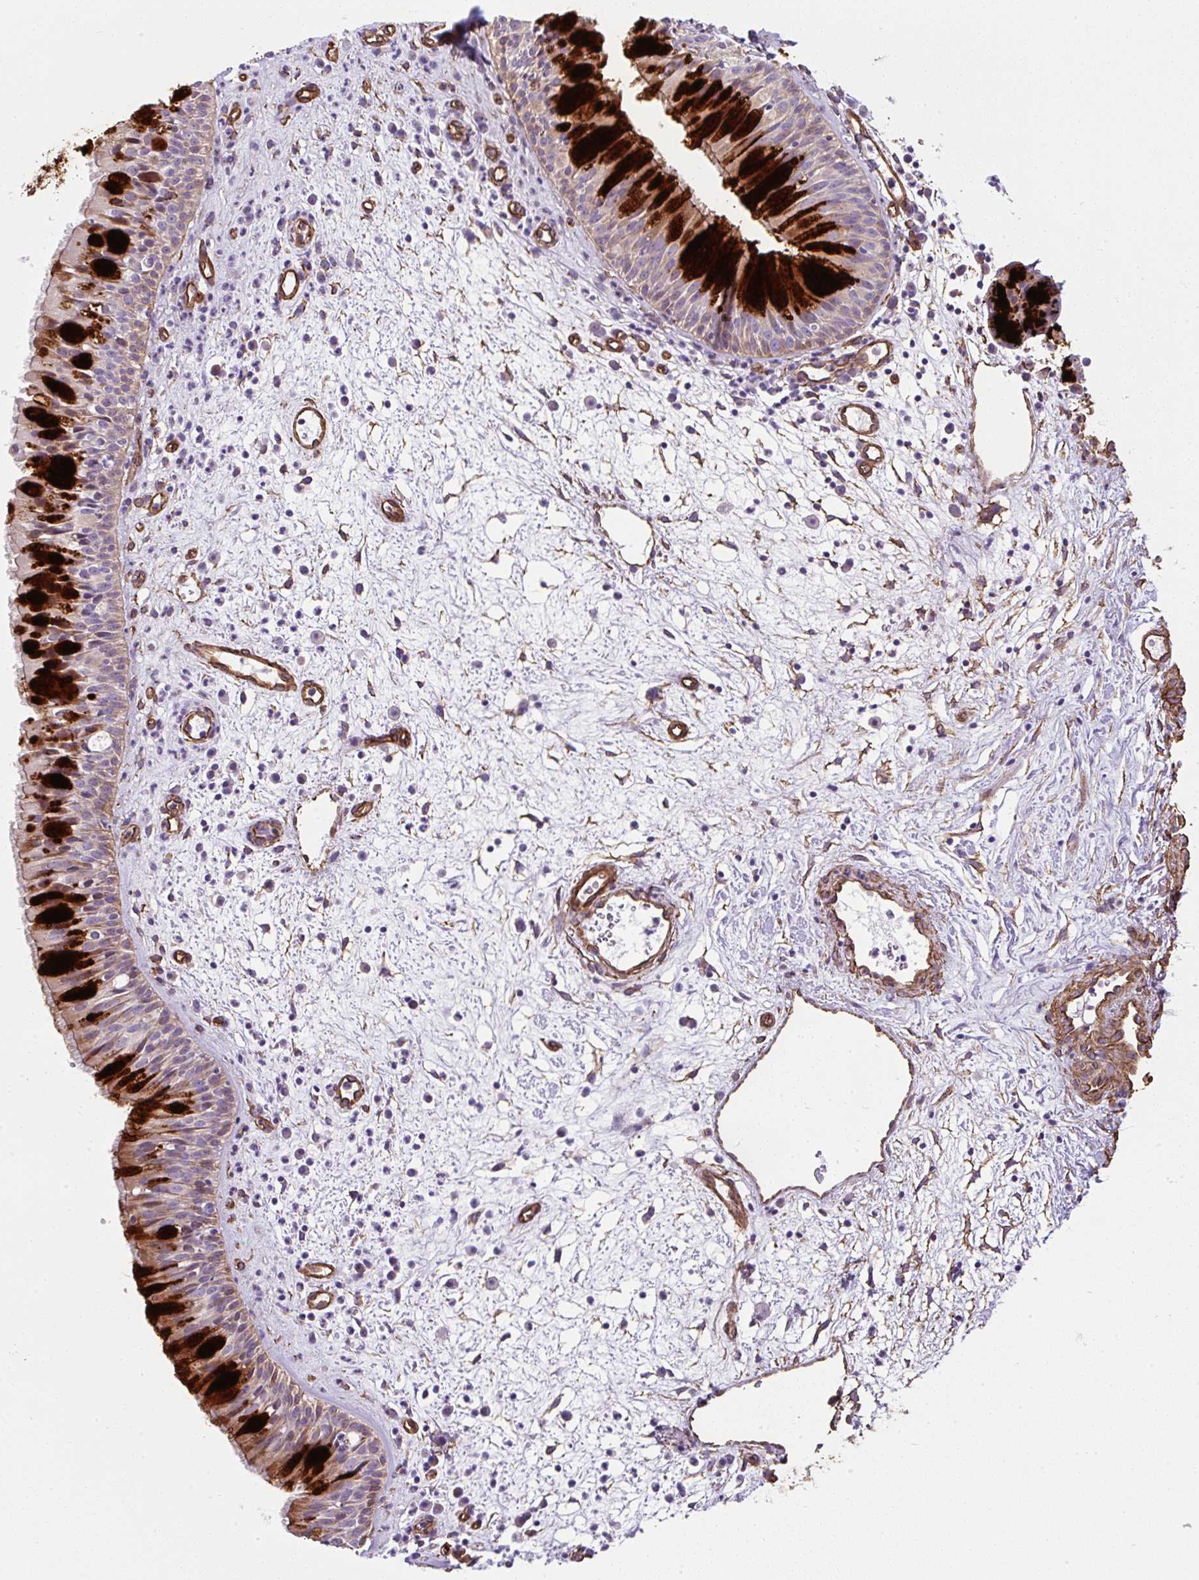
{"staining": {"intensity": "strong", "quantity": "25%-75%", "location": "cytoplasmic/membranous"}, "tissue": "nasopharynx", "cell_type": "Respiratory epithelial cells", "image_type": "normal", "snomed": [{"axis": "morphology", "description": "Normal tissue, NOS"}, {"axis": "topography", "description": "Nasopharynx"}], "caption": "Respiratory epithelial cells exhibit high levels of strong cytoplasmic/membranous expression in about 25%-75% of cells in unremarkable nasopharynx.", "gene": "ANKUB1", "patient": {"sex": "male", "age": 65}}